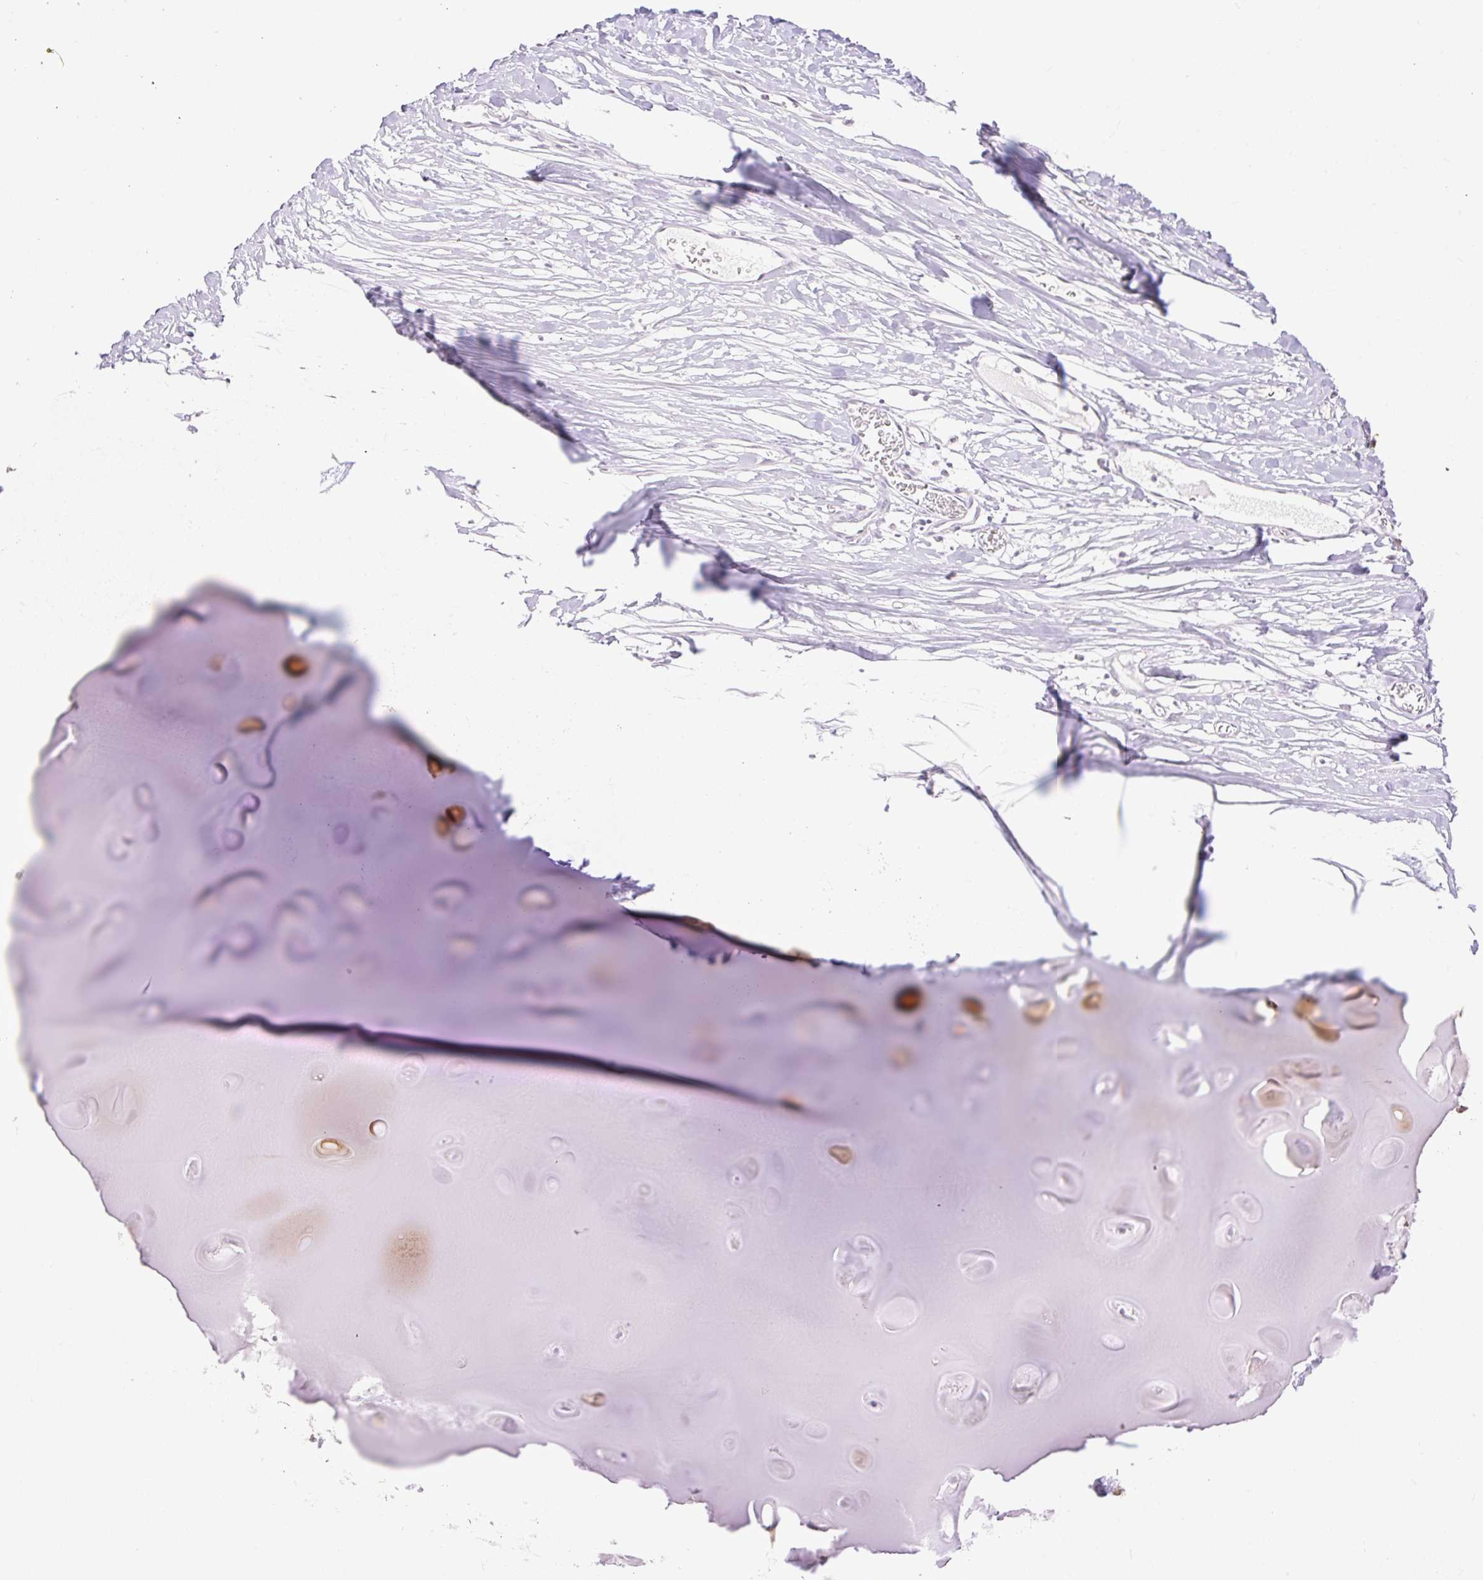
{"staining": {"intensity": "negative", "quantity": "none", "location": "none"}, "tissue": "adipose tissue", "cell_type": "Adipocytes", "image_type": "normal", "snomed": [{"axis": "morphology", "description": "Normal tissue, NOS"}, {"axis": "topography", "description": "Cartilage tissue"}], "caption": "This is a micrograph of immunohistochemistry staining of normal adipose tissue, which shows no positivity in adipocytes.", "gene": "DESI1", "patient": {"sex": "male", "age": 57}}